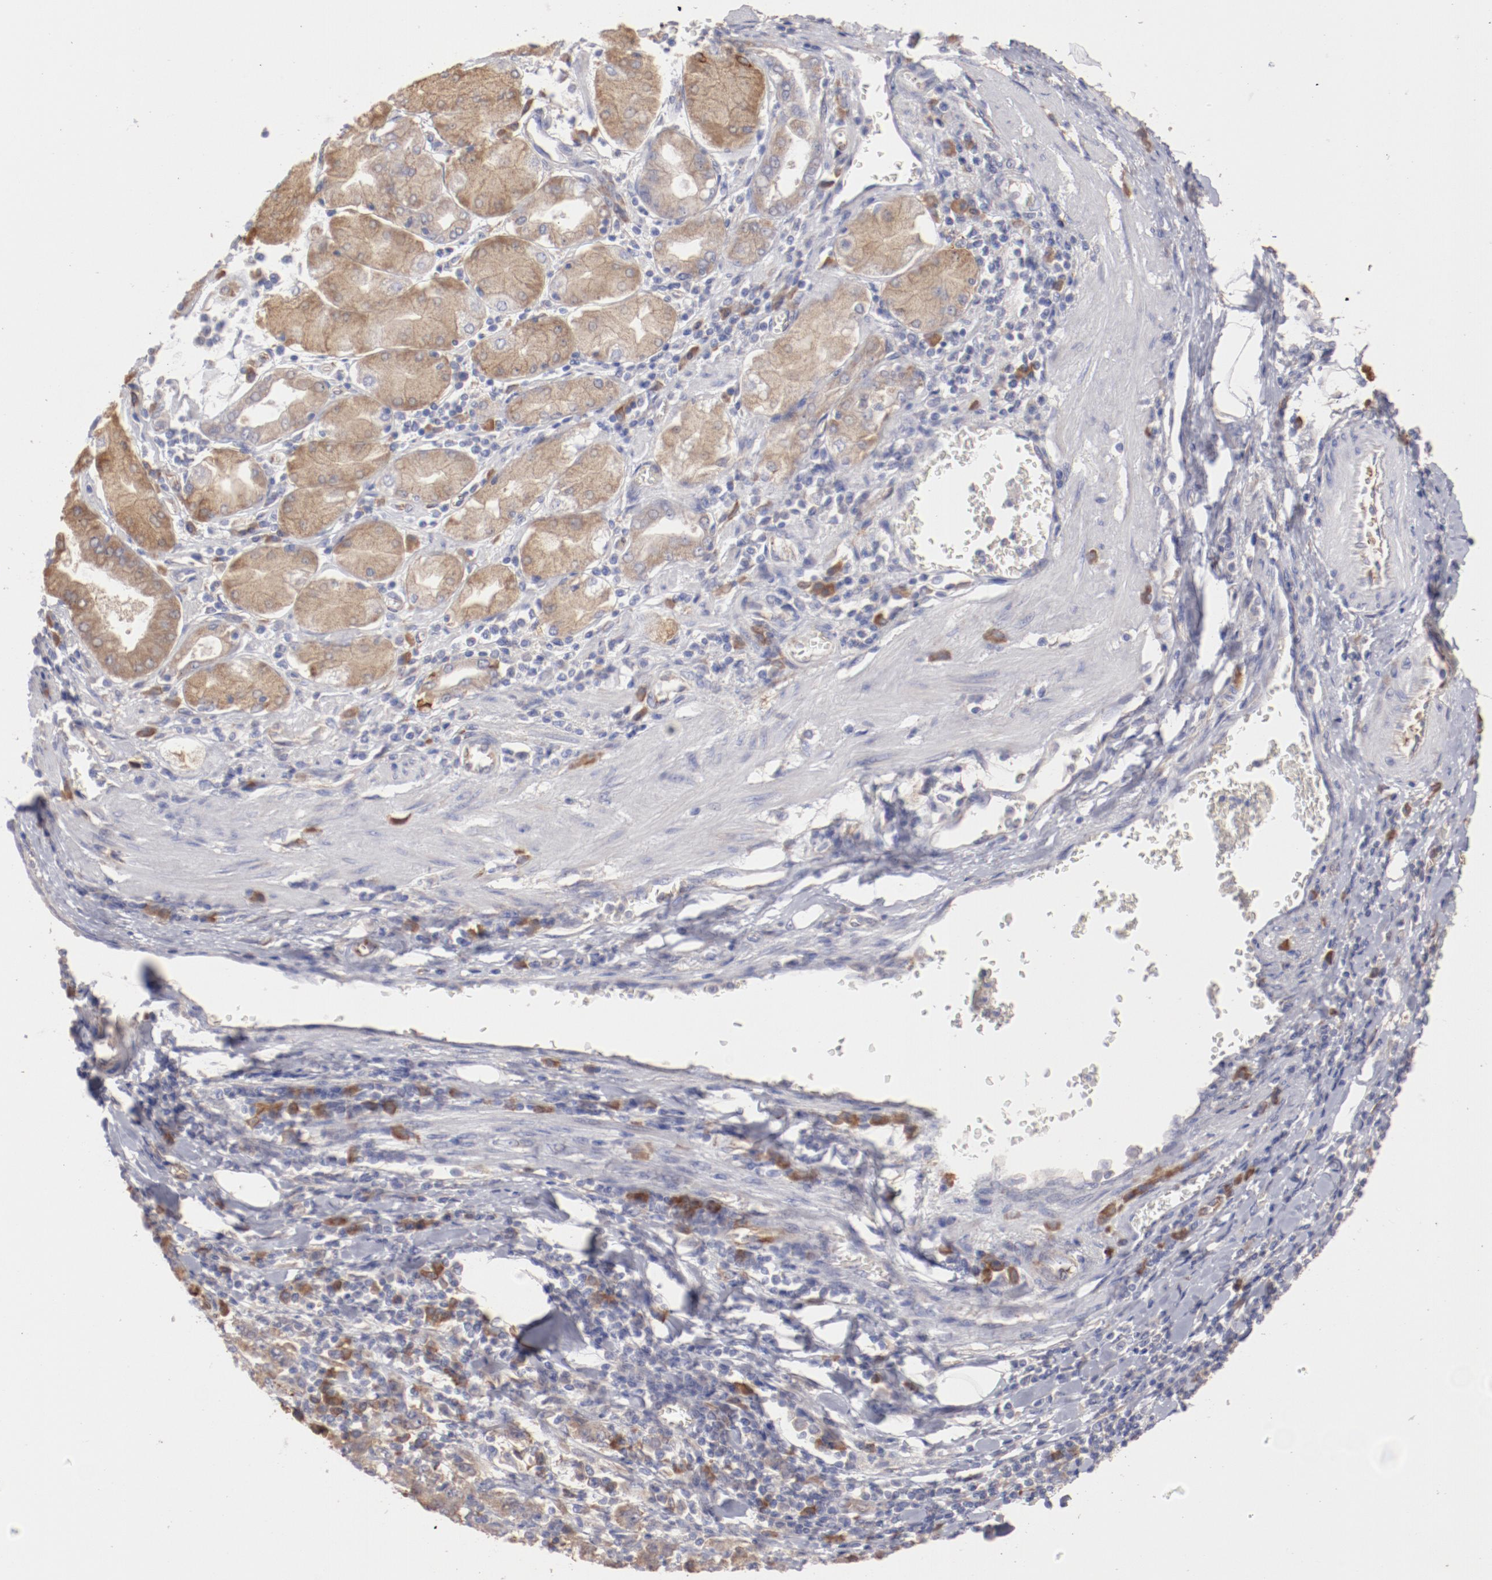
{"staining": {"intensity": "weak", "quantity": "25%-75%", "location": "cytoplasmic/membranous"}, "tissue": "stomach cancer", "cell_type": "Tumor cells", "image_type": "cancer", "snomed": [{"axis": "morphology", "description": "Normal tissue, NOS"}, {"axis": "morphology", "description": "Adenocarcinoma, NOS"}, {"axis": "topography", "description": "Stomach, upper"}, {"axis": "topography", "description": "Stomach"}], "caption": "Immunohistochemistry image of neoplastic tissue: human stomach cancer (adenocarcinoma) stained using immunohistochemistry (IHC) demonstrates low levels of weak protein expression localized specifically in the cytoplasmic/membranous of tumor cells, appearing as a cytoplasmic/membranous brown color.", "gene": "ENTPD5", "patient": {"sex": "male", "age": 59}}